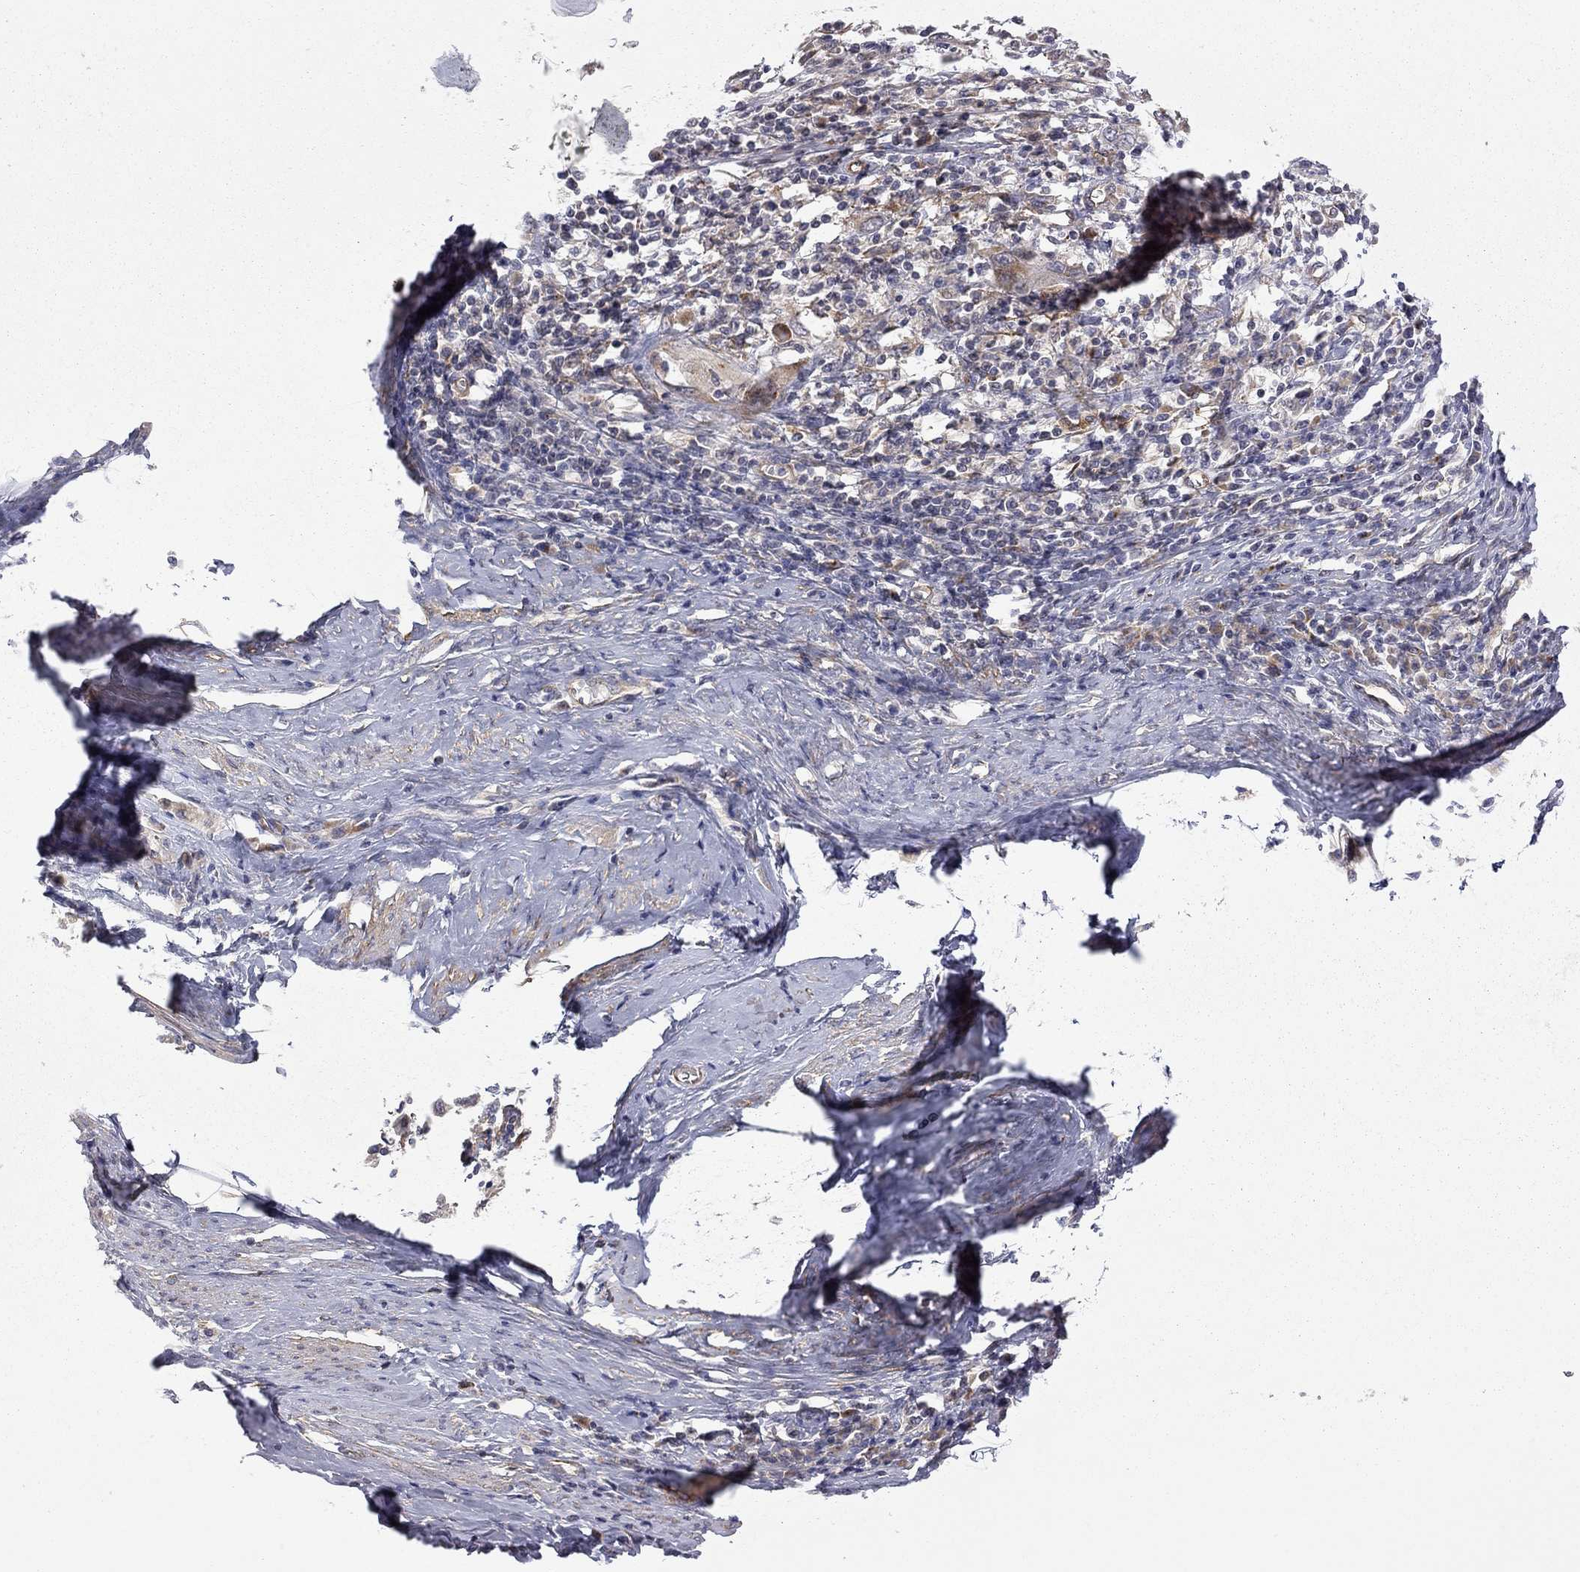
{"staining": {"intensity": "negative", "quantity": "none", "location": "none"}, "tissue": "cervical cancer", "cell_type": "Tumor cells", "image_type": "cancer", "snomed": [{"axis": "morphology", "description": "Squamous cell carcinoma, NOS"}, {"axis": "topography", "description": "Cervix"}], "caption": "Immunohistochemistry (IHC) histopathology image of squamous cell carcinoma (cervical) stained for a protein (brown), which reveals no staining in tumor cells.", "gene": "EXOC3L2", "patient": {"sex": "female", "age": 46}}